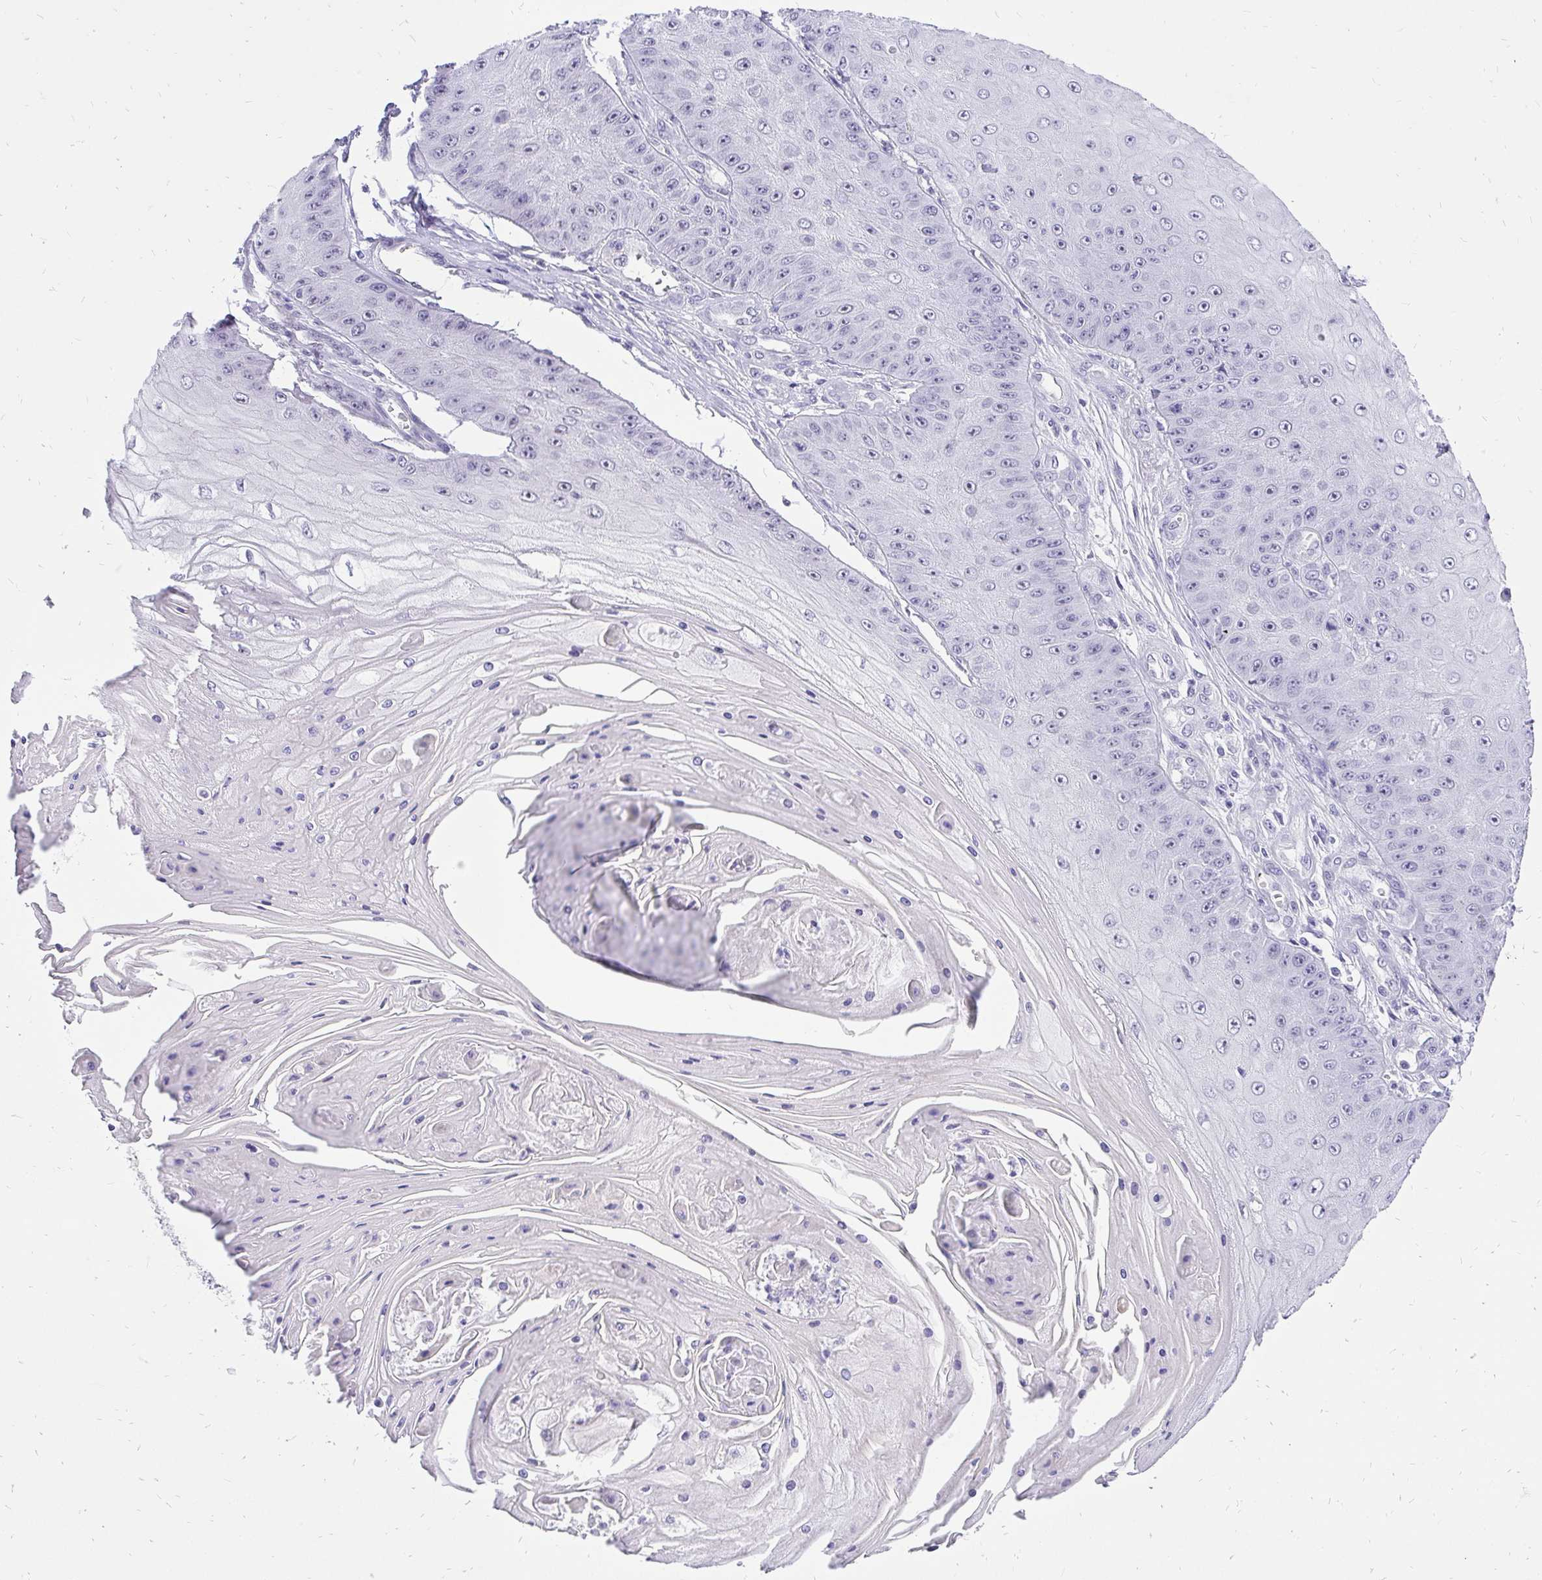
{"staining": {"intensity": "negative", "quantity": "none", "location": "none"}, "tissue": "skin cancer", "cell_type": "Tumor cells", "image_type": "cancer", "snomed": [{"axis": "morphology", "description": "Squamous cell carcinoma, NOS"}, {"axis": "topography", "description": "Skin"}], "caption": "There is no significant positivity in tumor cells of skin cancer. (Stains: DAB immunohistochemistry with hematoxylin counter stain, Microscopy: brightfield microscopy at high magnification).", "gene": "ZNF860", "patient": {"sex": "male", "age": 70}}